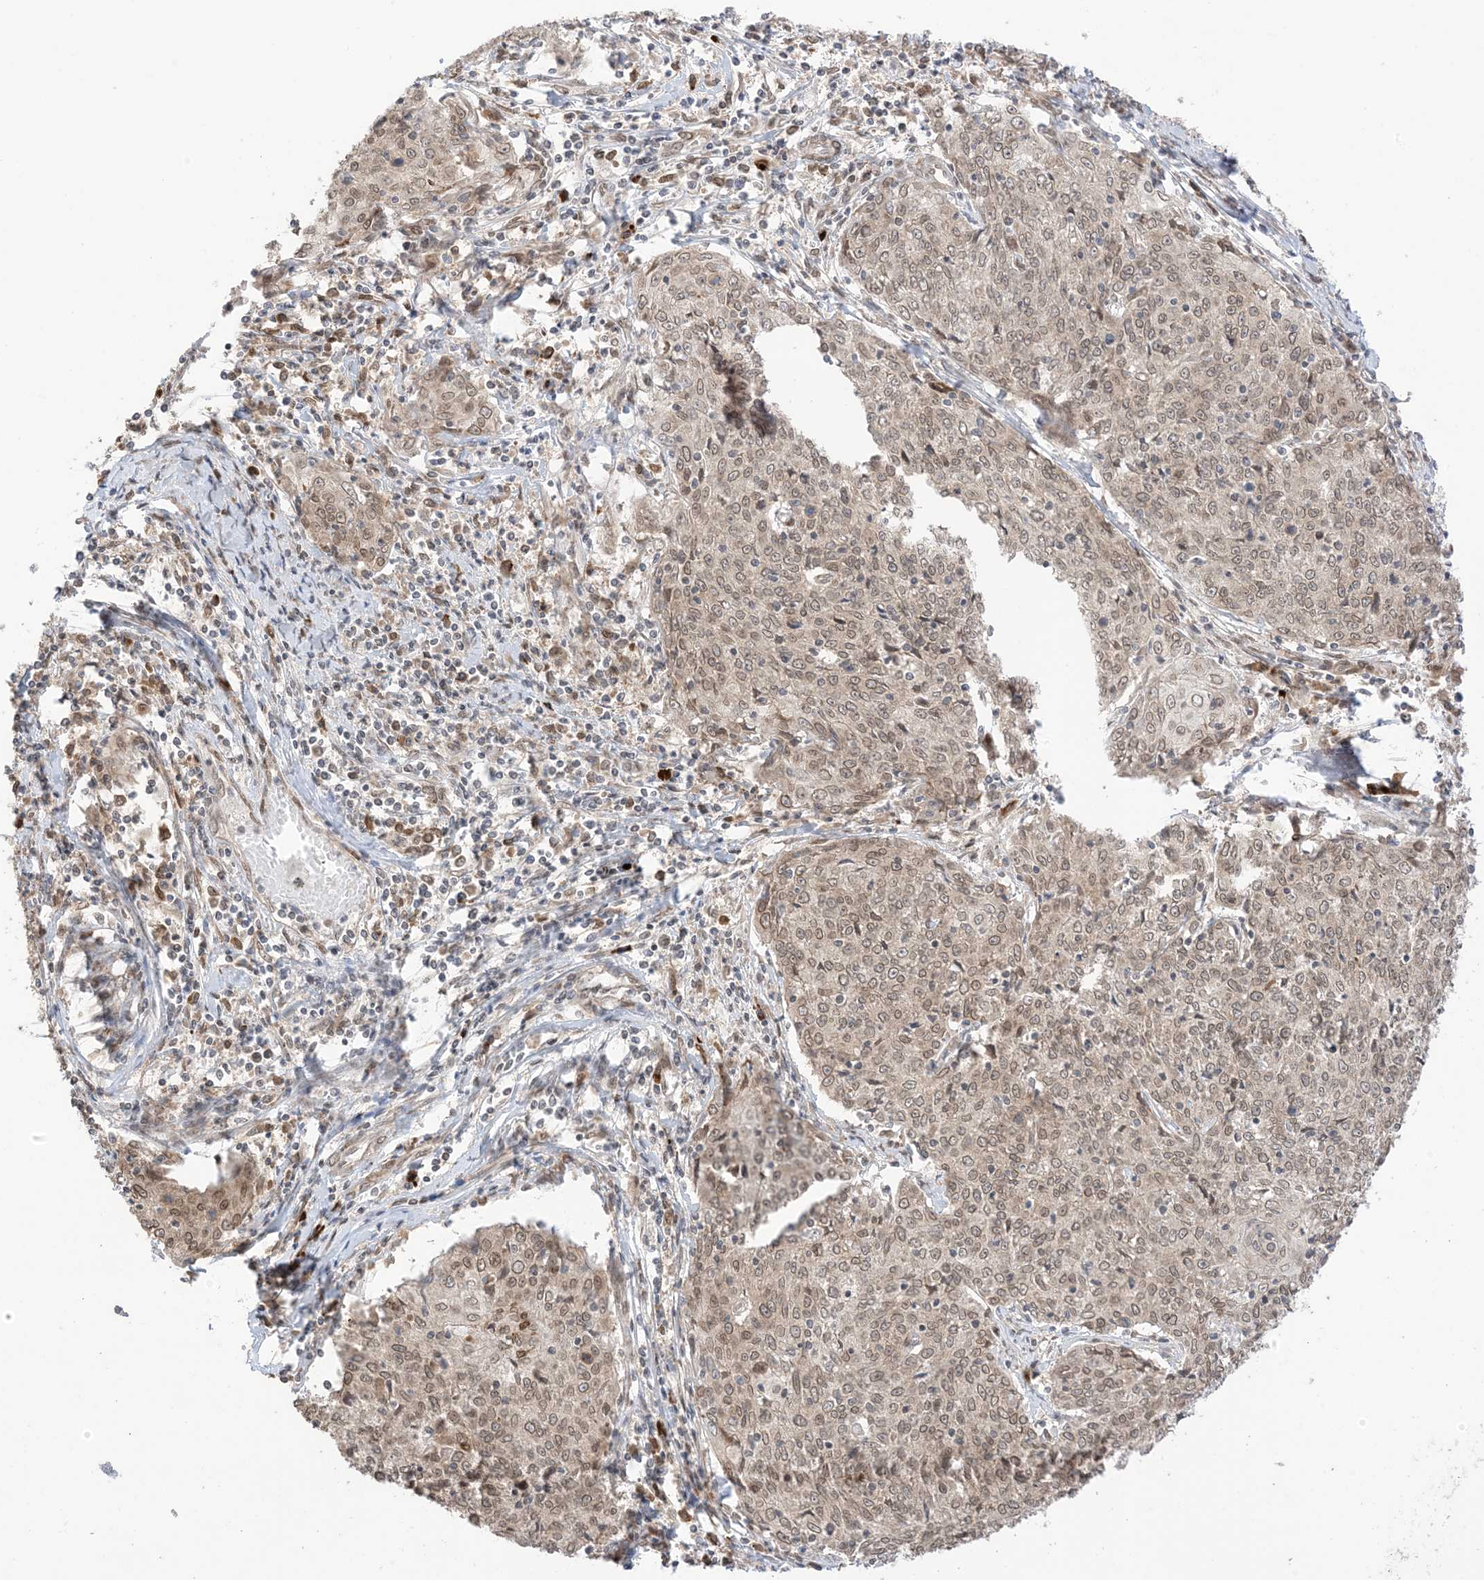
{"staining": {"intensity": "moderate", "quantity": ">75%", "location": "cytoplasmic/membranous,nuclear"}, "tissue": "cervical cancer", "cell_type": "Tumor cells", "image_type": "cancer", "snomed": [{"axis": "morphology", "description": "Squamous cell carcinoma, NOS"}, {"axis": "topography", "description": "Cervix"}], "caption": "The micrograph reveals immunohistochemical staining of cervical cancer (squamous cell carcinoma). There is moderate cytoplasmic/membranous and nuclear expression is present in about >75% of tumor cells.", "gene": "UBE2E2", "patient": {"sex": "female", "age": 48}}